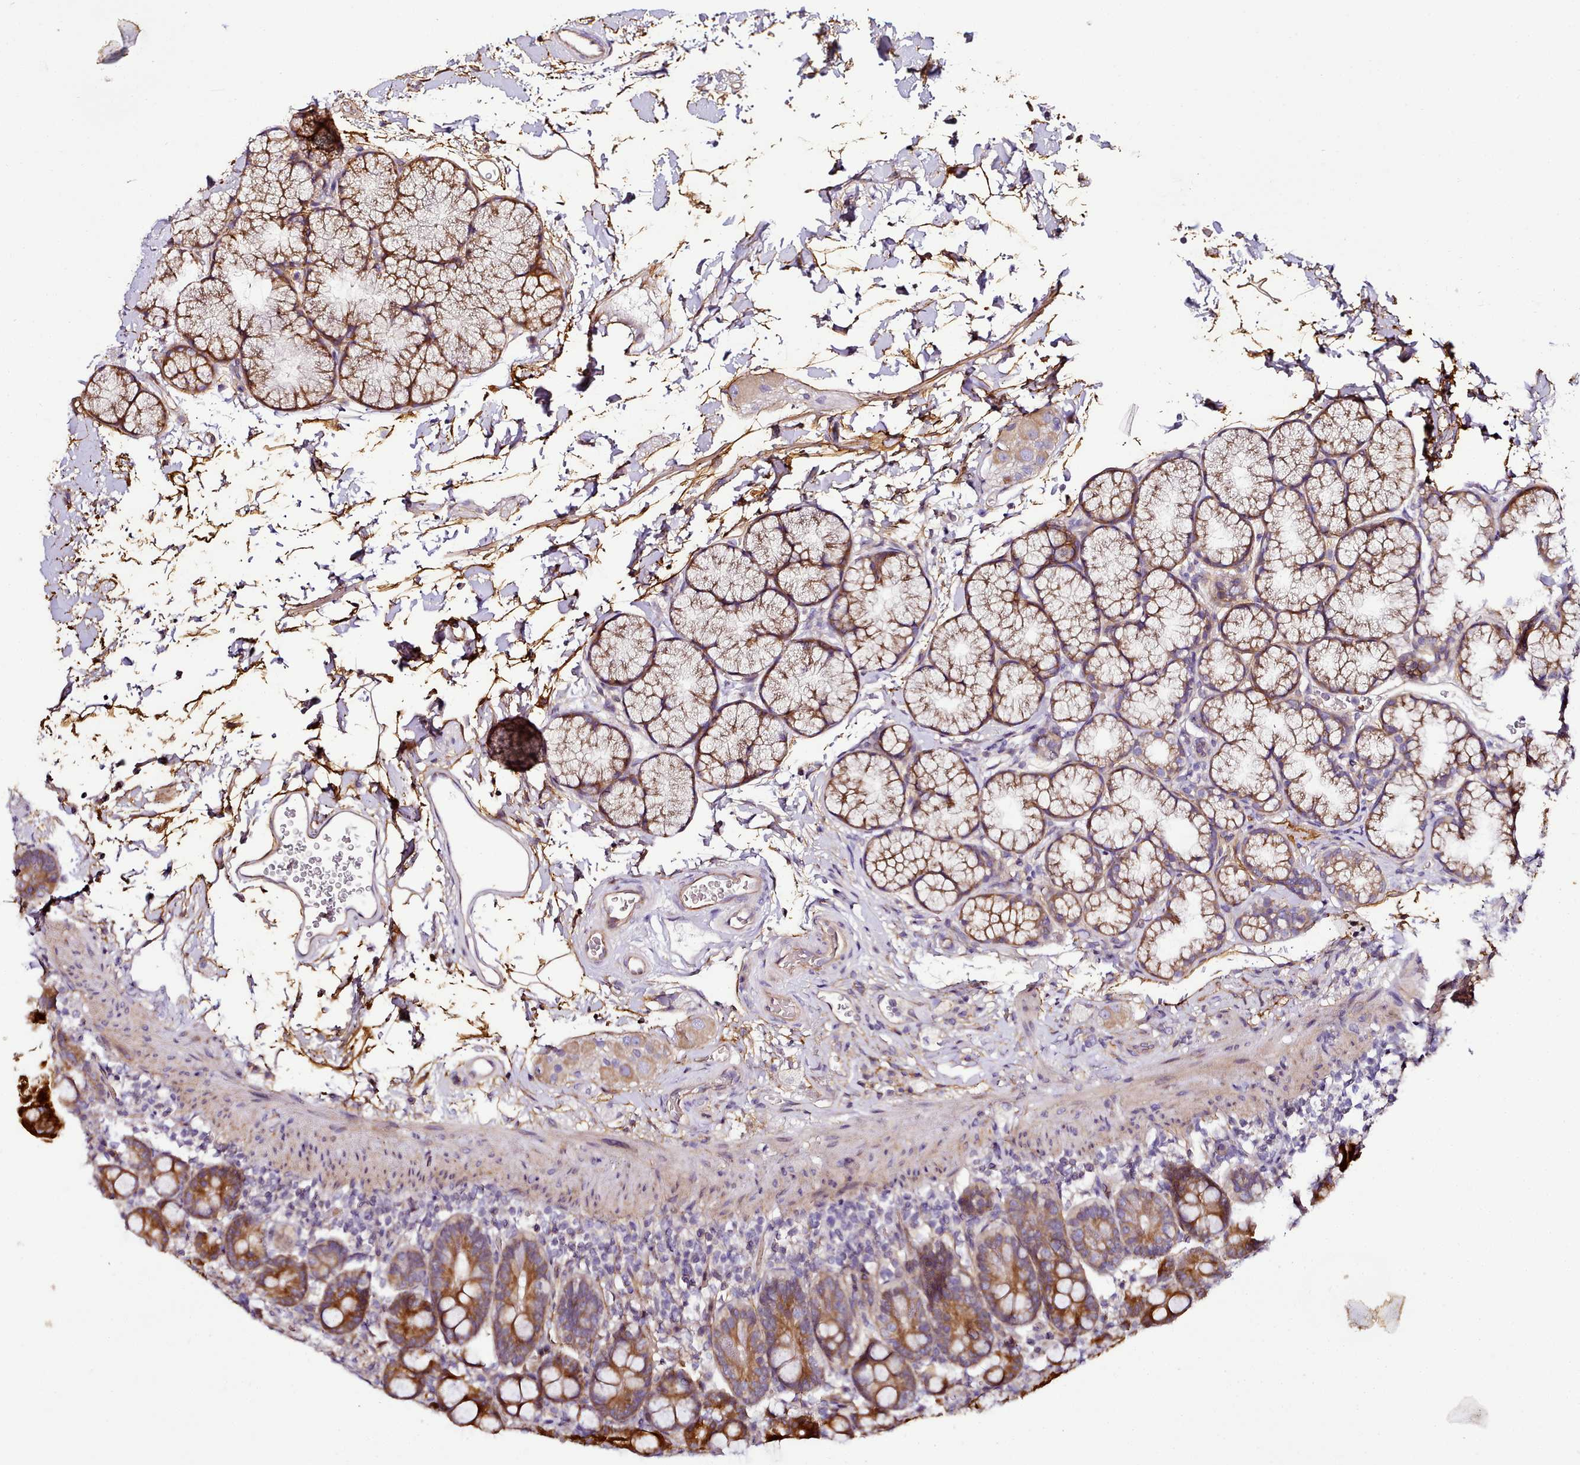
{"staining": {"intensity": "strong", "quantity": ">75%", "location": "cytoplasmic/membranous"}, "tissue": "duodenum", "cell_type": "Glandular cells", "image_type": "normal", "snomed": [{"axis": "morphology", "description": "Normal tissue, NOS"}, {"axis": "topography", "description": "Duodenum"}], "caption": "Immunohistochemistry (IHC) photomicrograph of benign duodenum: duodenum stained using immunohistochemistry shows high levels of strong protein expression localized specifically in the cytoplasmic/membranous of glandular cells, appearing as a cytoplasmic/membranous brown color.", "gene": "NBPF10", "patient": {"sex": "male", "age": 35}}